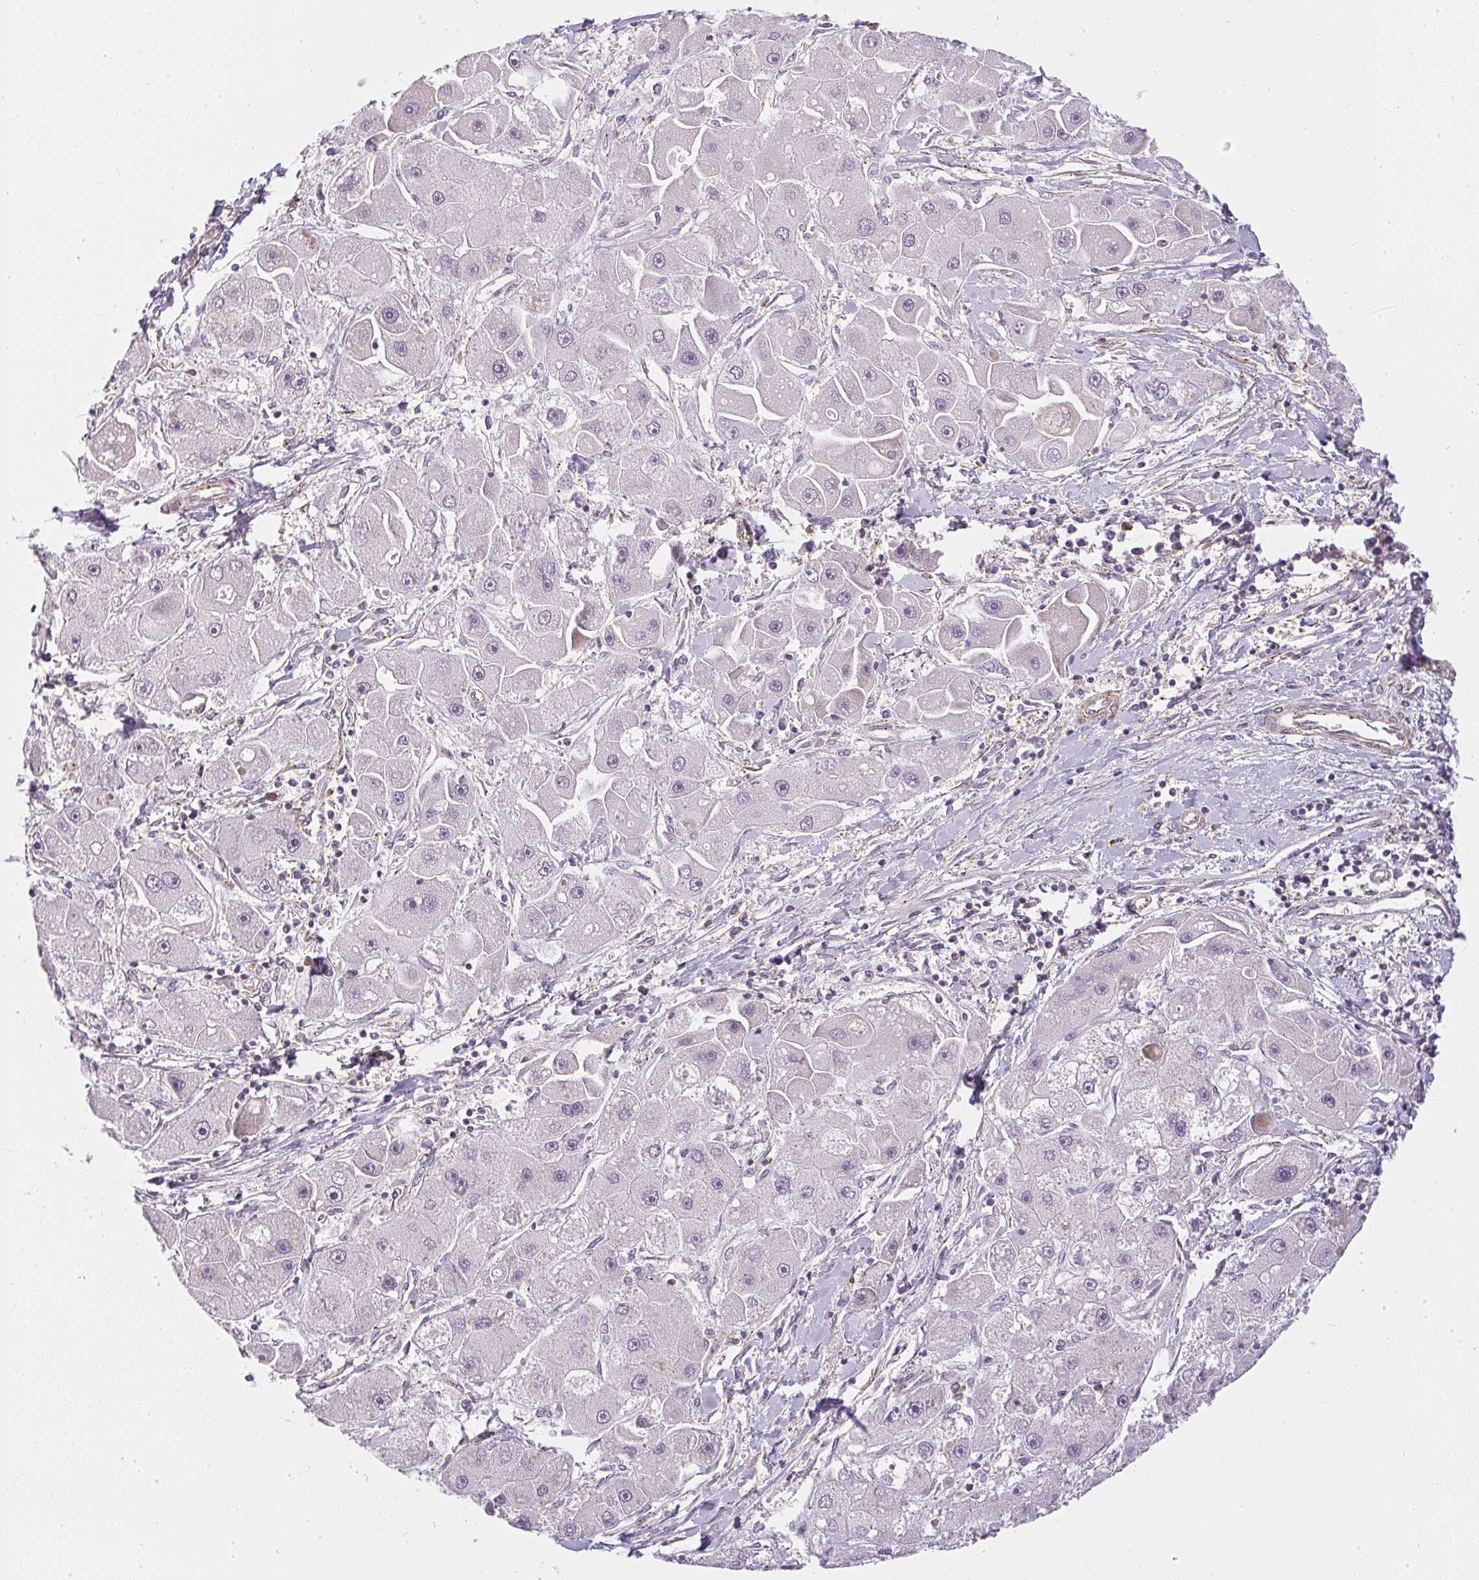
{"staining": {"intensity": "negative", "quantity": "none", "location": "none"}, "tissue": "liver cancer", "cell_type": "Tumor cells", "image_type": "cancer", "snomed": [{"axis": "morphology", "description": "Carcinoma, Hepatocellular, NOS"}, {"axis": "topography", "description": "Liver"}], "caption": "Tumor cells show no significant positivity in liver hepatocellular carcinoma.", "gene": "SULF1", "patient": {"sex": "male", "age": 24}}